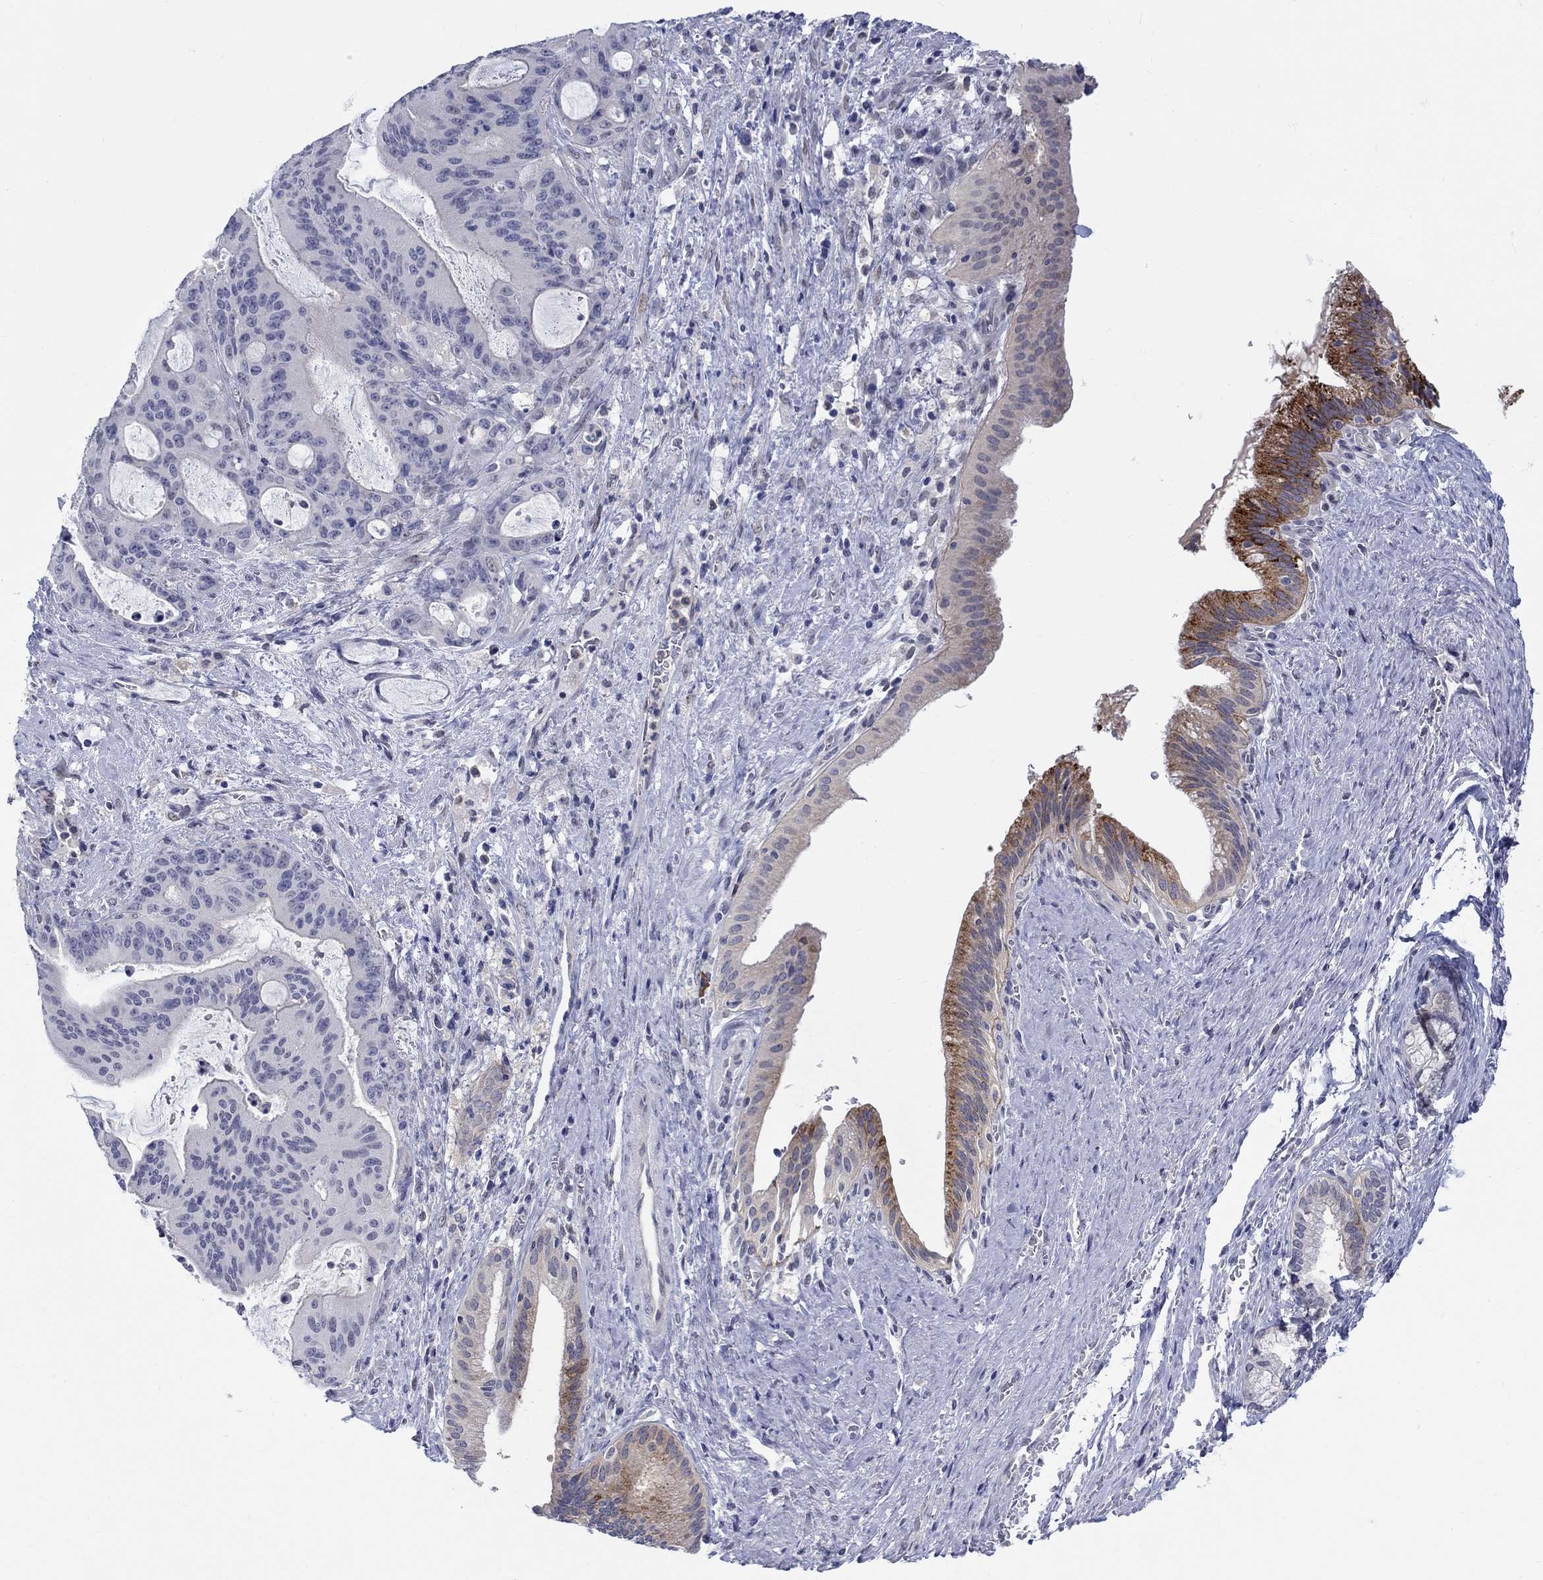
{"staining": {"intensity": "strong", "quantity": "<25%", "location": "cytoplasmic/membranous"}, "tissue": "liver cancer", "cell_type": "Tumor cells", "image_type": "cancer", "snomed": [{"axis": "morphology", "description": "Cholangiocarcinoma"}, {"axis": "topography", "description": "Liver"}], "caption": "Liver cancer tissue exhibits strong cytoplasmic/membranous staining in about <25% of tumor cells, visualized by immunohistochemistry.", "gene": "EGFLAM", "patient": {"sex": "female", "age": 73}}